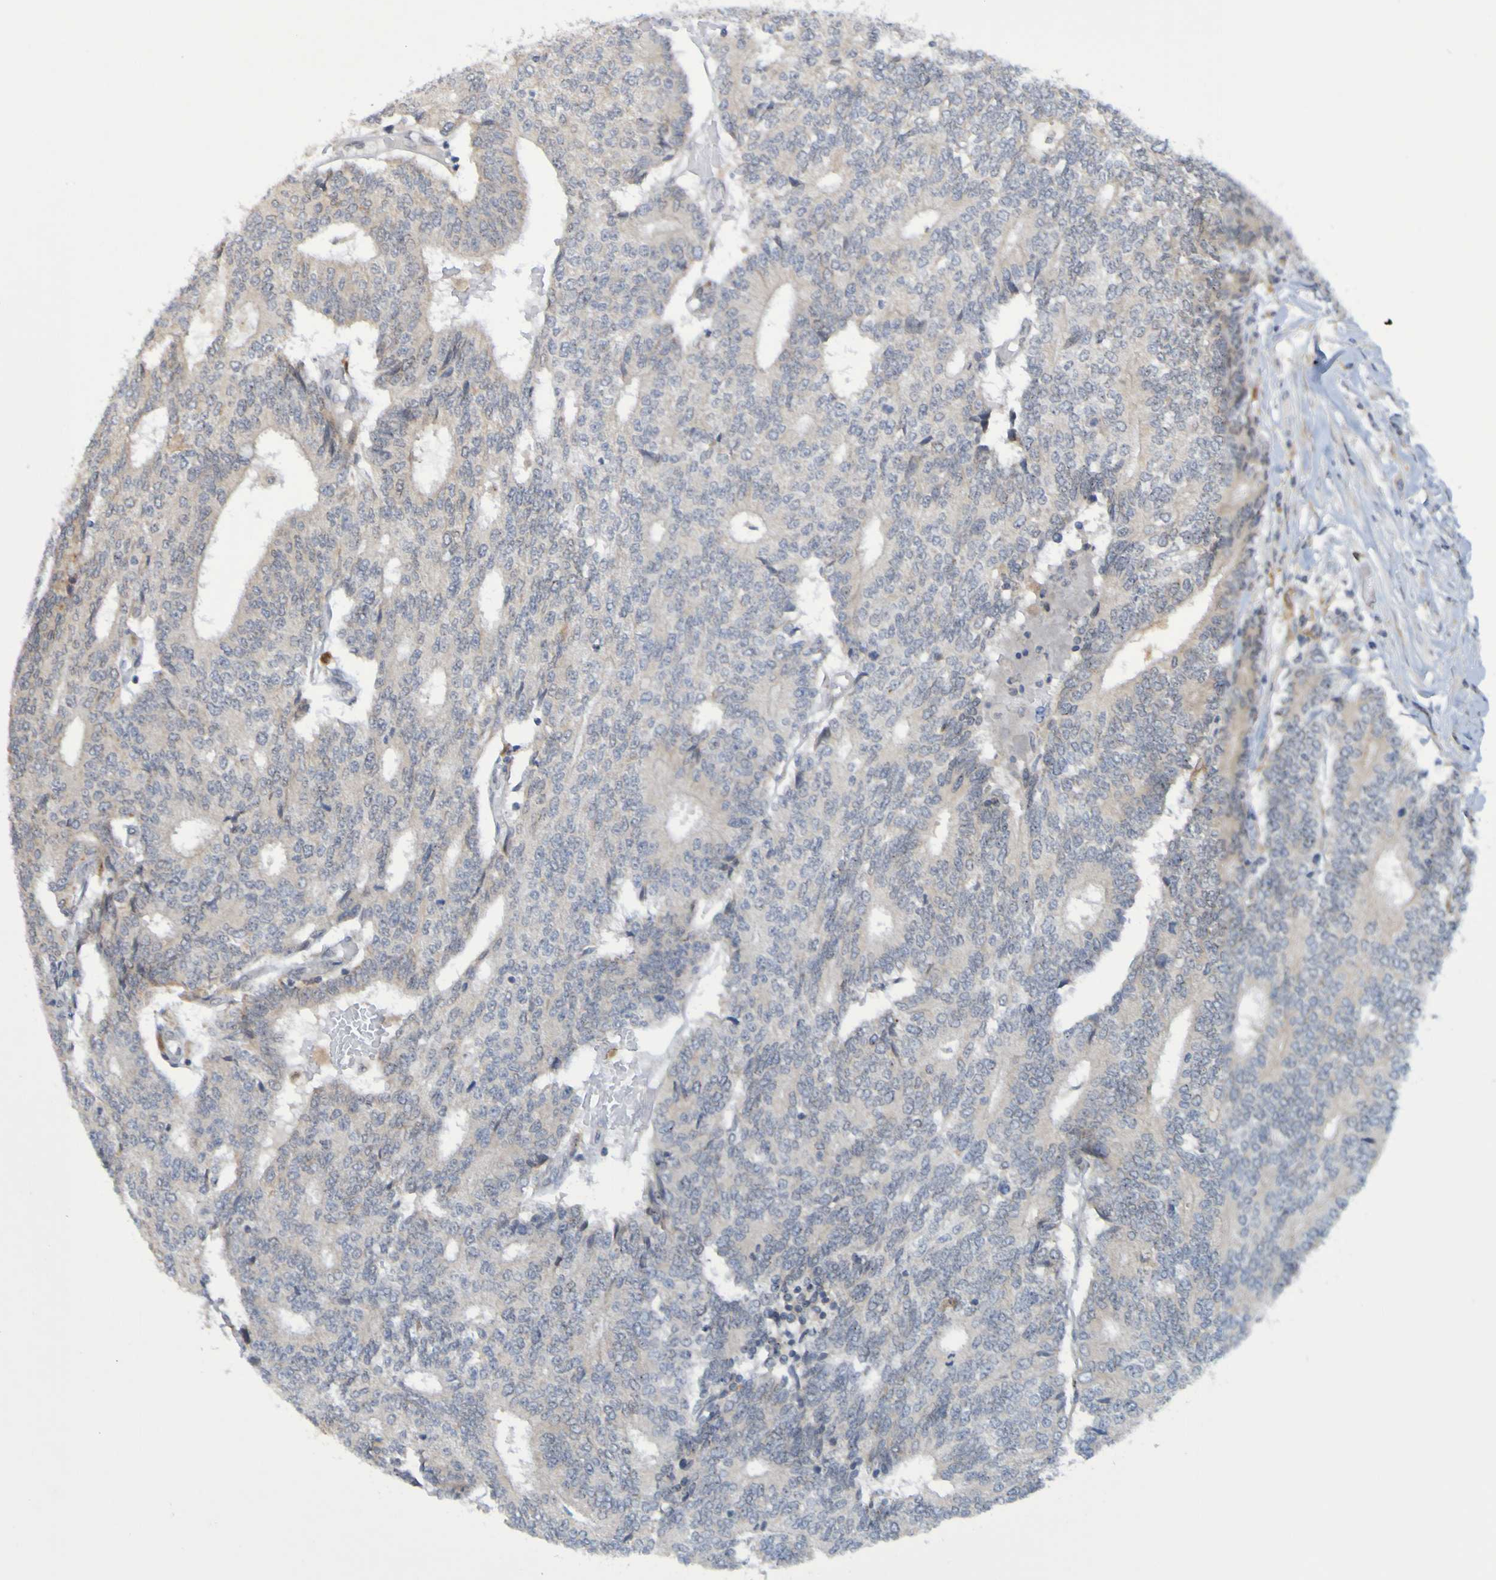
{"staining": {"intensity": "weak", "quantity": ">75%", "location": "cytoplasmic/membranous"}, "tissue": "prostate cancer", "cell_type": "Tumor cells", "image_type": "cancer", "snomed": [{"axis": "morphology", "description": "Normal tissue, NOS"}, {"axis": "morphology", "description": "Adenocarcinoma, High grade"}, {"axis": "topography", "description": "Prostate"}, {"axis": "topography", "description": "Seminal veicle"}], "caption": "Protein expression analysis of human prostate adenocarcinoma (high-grade) reveals weak cytoplasmic/membranous expression in about >75% of tumor cells. The staining was performed using DAB, with brown indicating positive protein expression. Nuclei are stained blue with hematoxylin.", "gene": "LILRB5", "patient": {"sex": "male", "age": 55}}